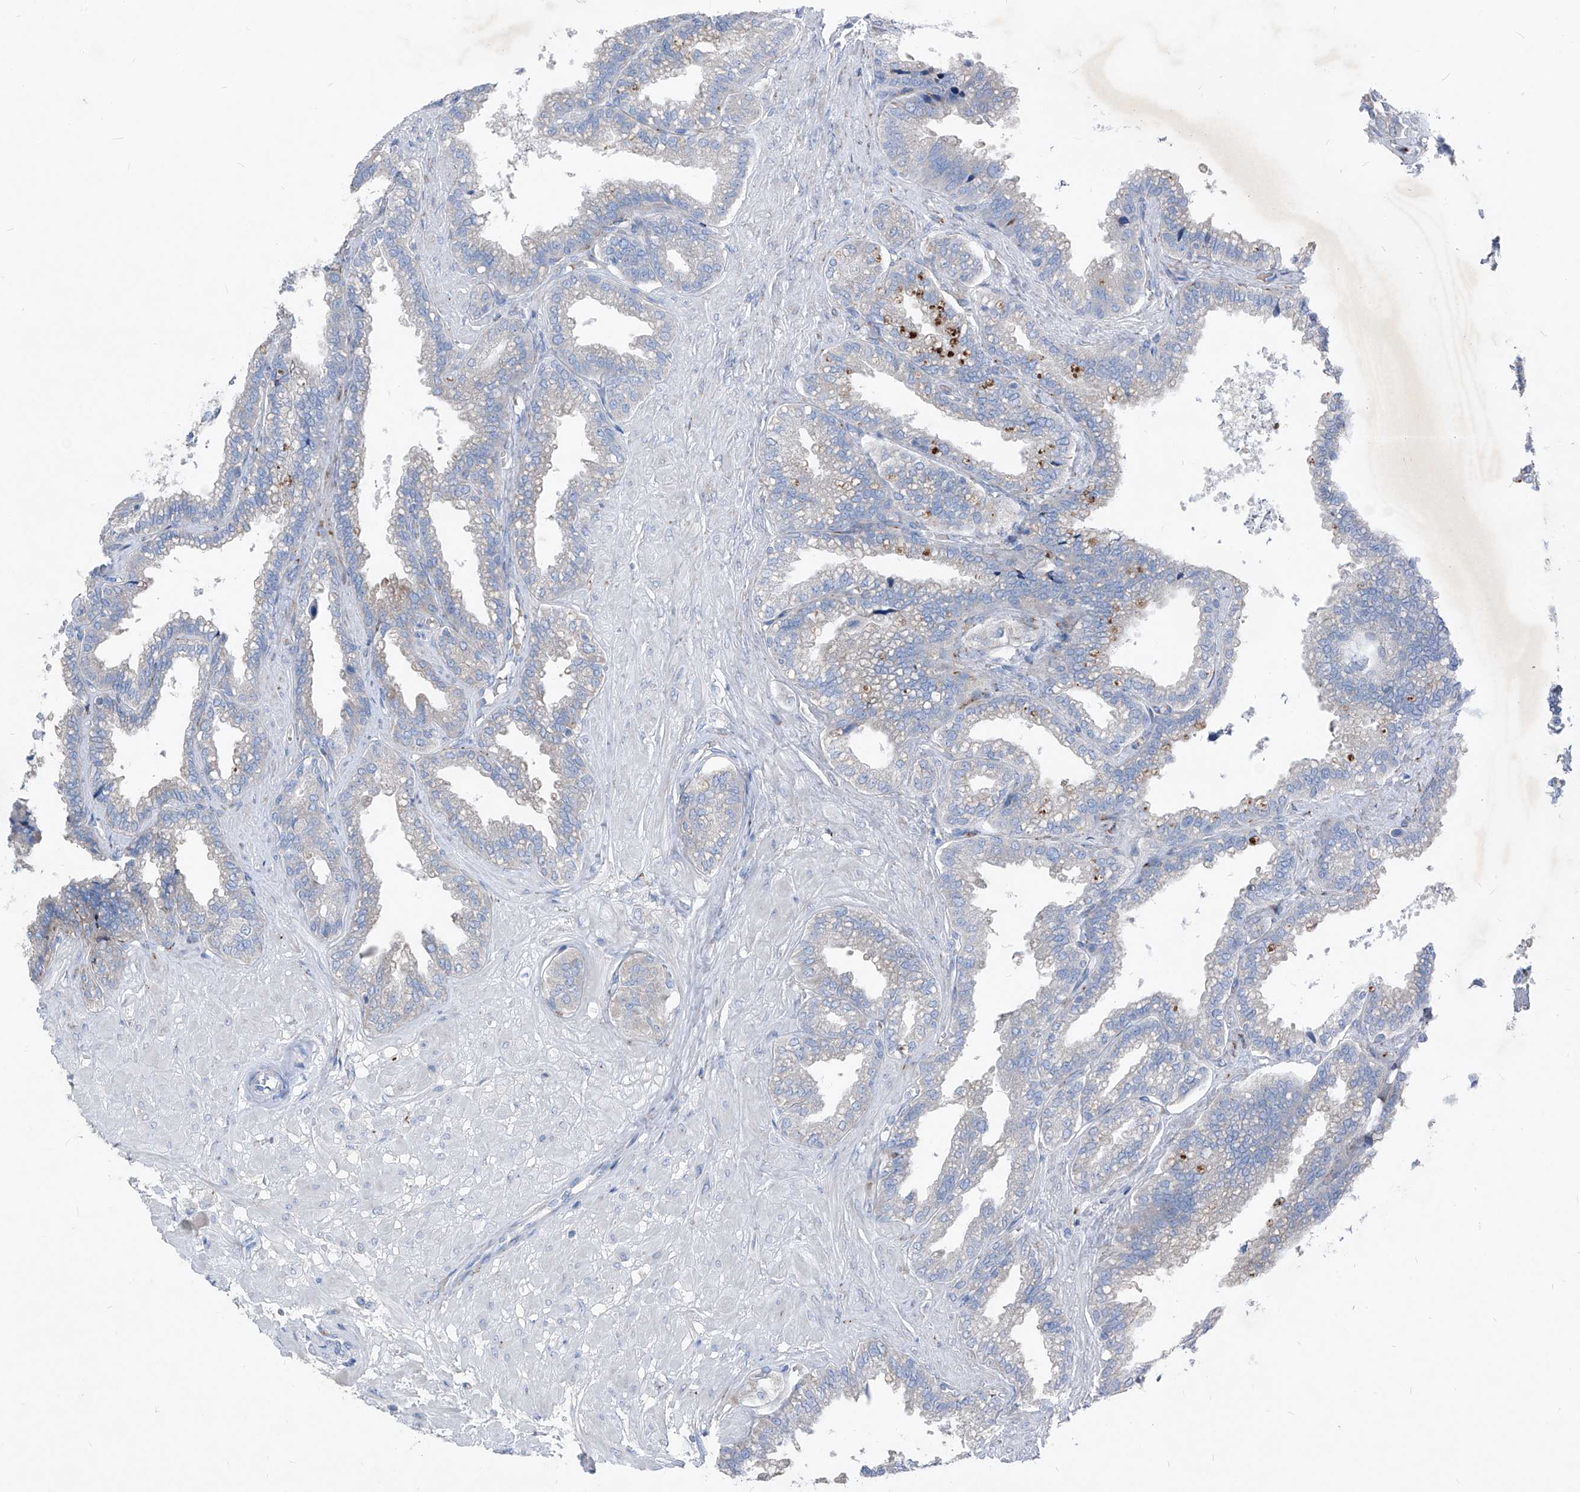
{"staining": {"intensity": "negative", "quantity": "none", "location": "none"}, "tissue": "seminal vesicle", "cell_type": "Glandular cells", "image_type": "normal", "snomed": [{"axis": "morphology", "description": "Normal tissue, NOS"}, {"axis": "topography", "description": "Seminal veicle"}], "caption": "DAB (3,3'-diaminobenzidine) immunohistochemical staining of unremarkable human seminal vesicle demonstrates no significant staining in glandular cells. The staining is performed using DAB (3,3'-diaminobenzidine) brown chromogen with nuclei counter-stained in using hematoxylin.", "gene": "IFI27", "patient": {"sex": "male", "age": 46}}